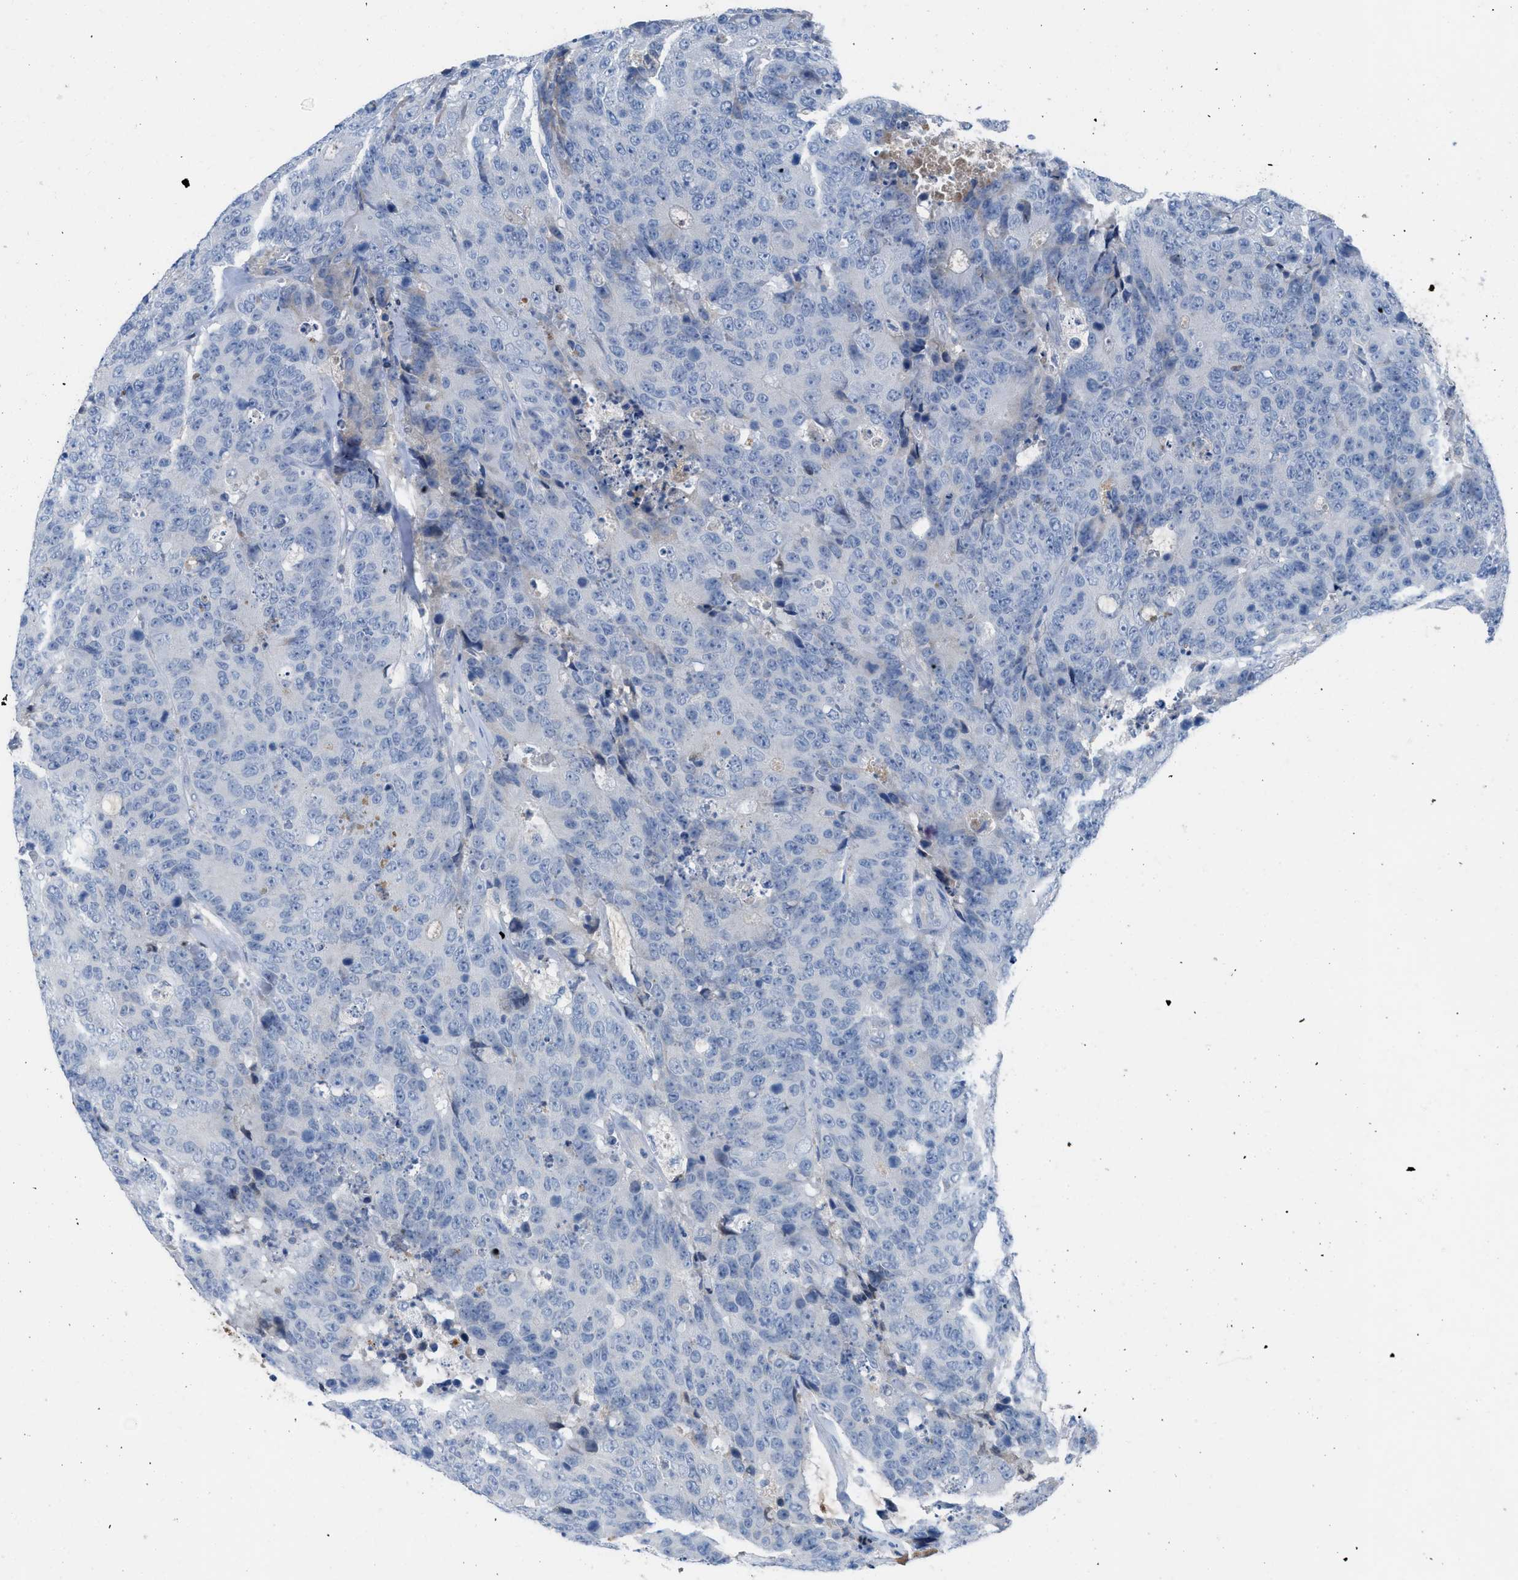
{"staining": {"intensity": "weak", "quantity": "<25%", "location": "cytoplasmic/membranous"}, "tissue": "colorectal cancer", "cell_type": "Tumor cells", "image_type": "cancer", "snomed": [{"axis": "morphology", "description": "Adenocarcinoma, NOS"}, {"axis": "topography", "description": "Colon"}], "caption": "Histopathology image shows no protein expression in tumor cells of colorectal cancer tissue. The staining is performed using DAB brown chromogen with nuclei counter-stained in using hematoxylin.", "gene": "HPX", "patient": {"sex": "female", "age": 86}}